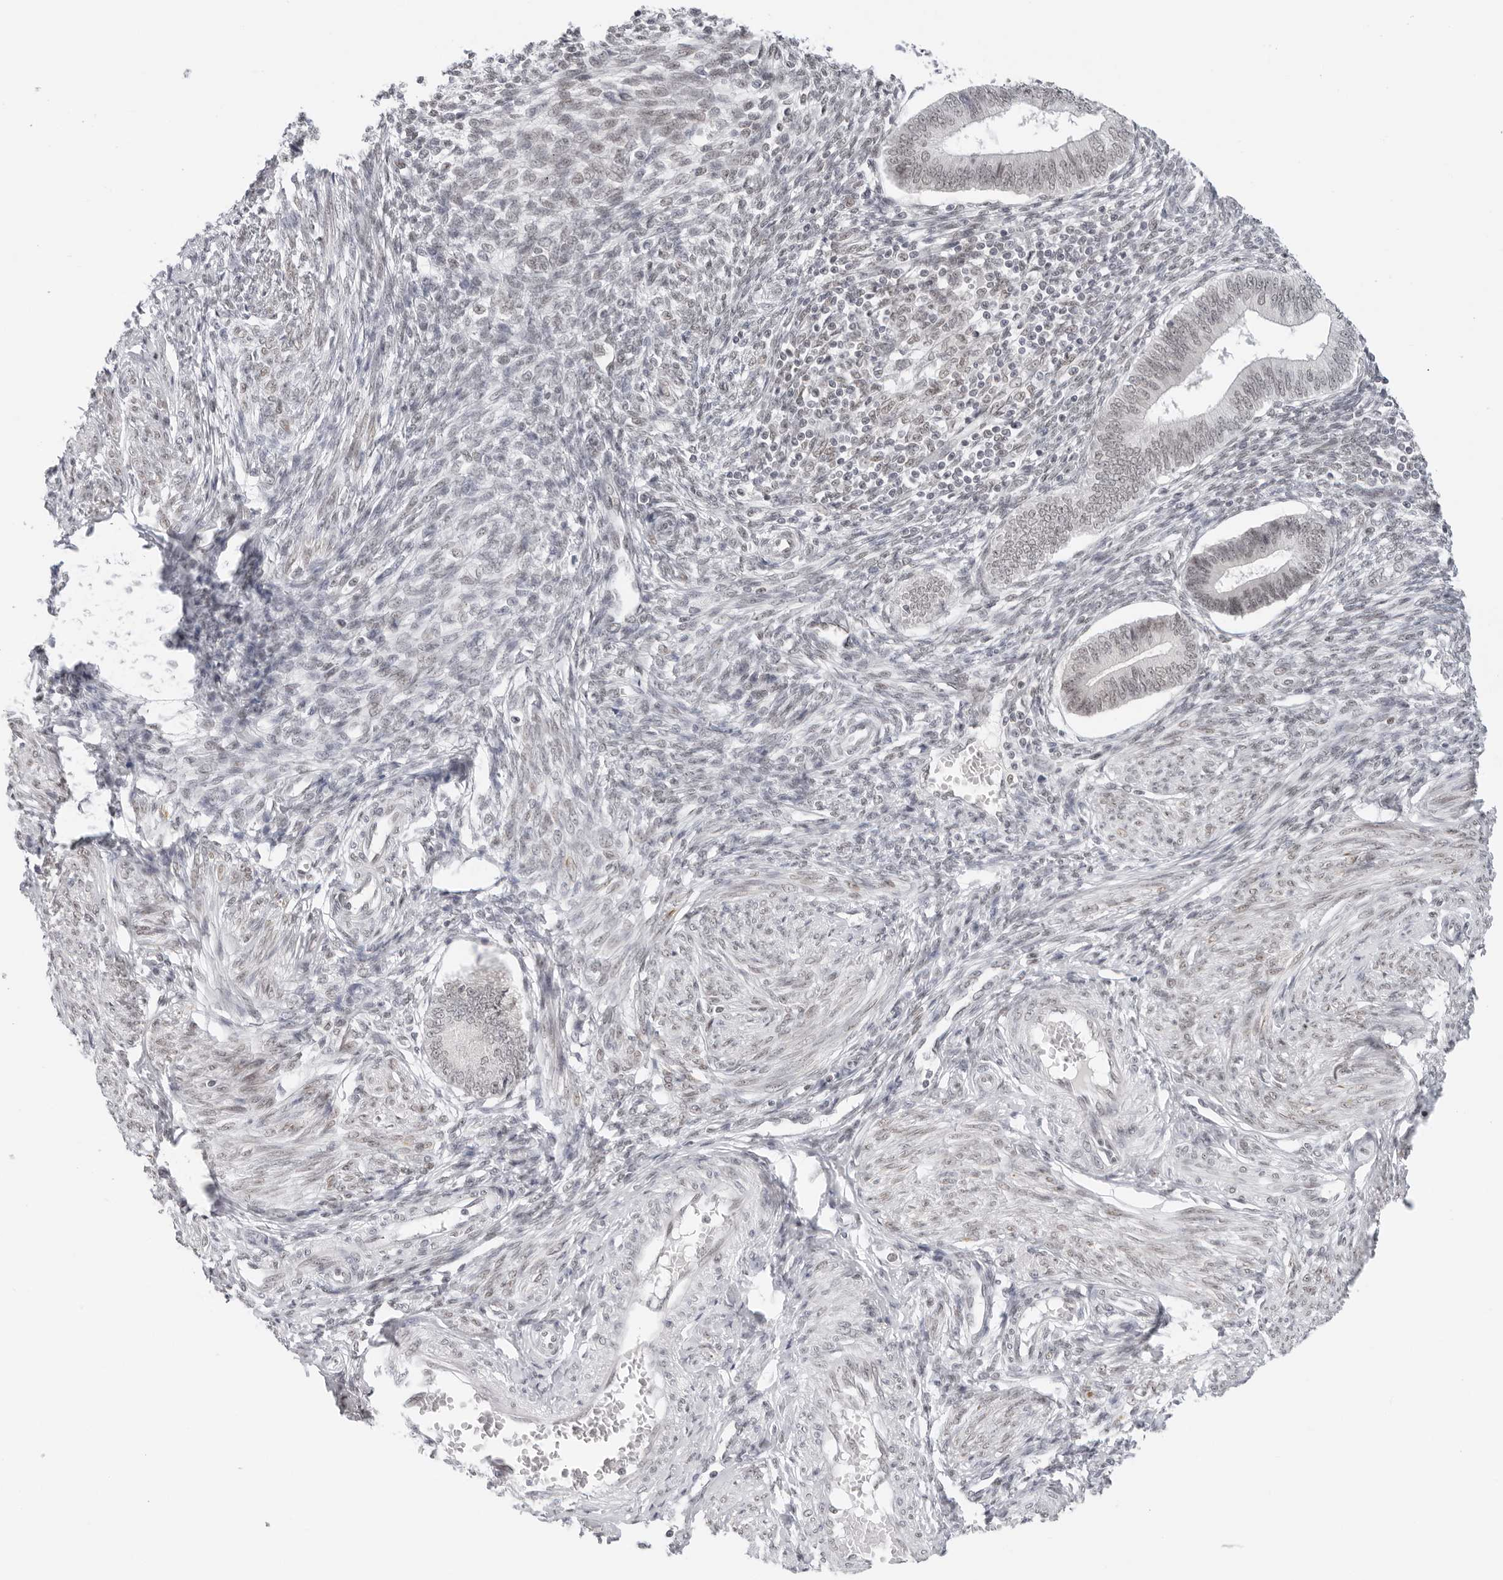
{"staining": {"intensity": "negative", "quantity": "none", "location": "none"}, "tissue": "endometrium", "cell_type": "Cells in endometrial stroma", "image_type": "normal", "snomed": [{"axis": "morphology", "description": "Normal tissue, NOS"}, {"axis": "topography", "description": "Endometrium"}], "caption": "This is an immunohistochemistry (IHC) image of normal human endometrium. There is no staining in cells in endometrial stroma.", "gene": "FOXK2", "patient": {"sex": "female", "age": 46}}